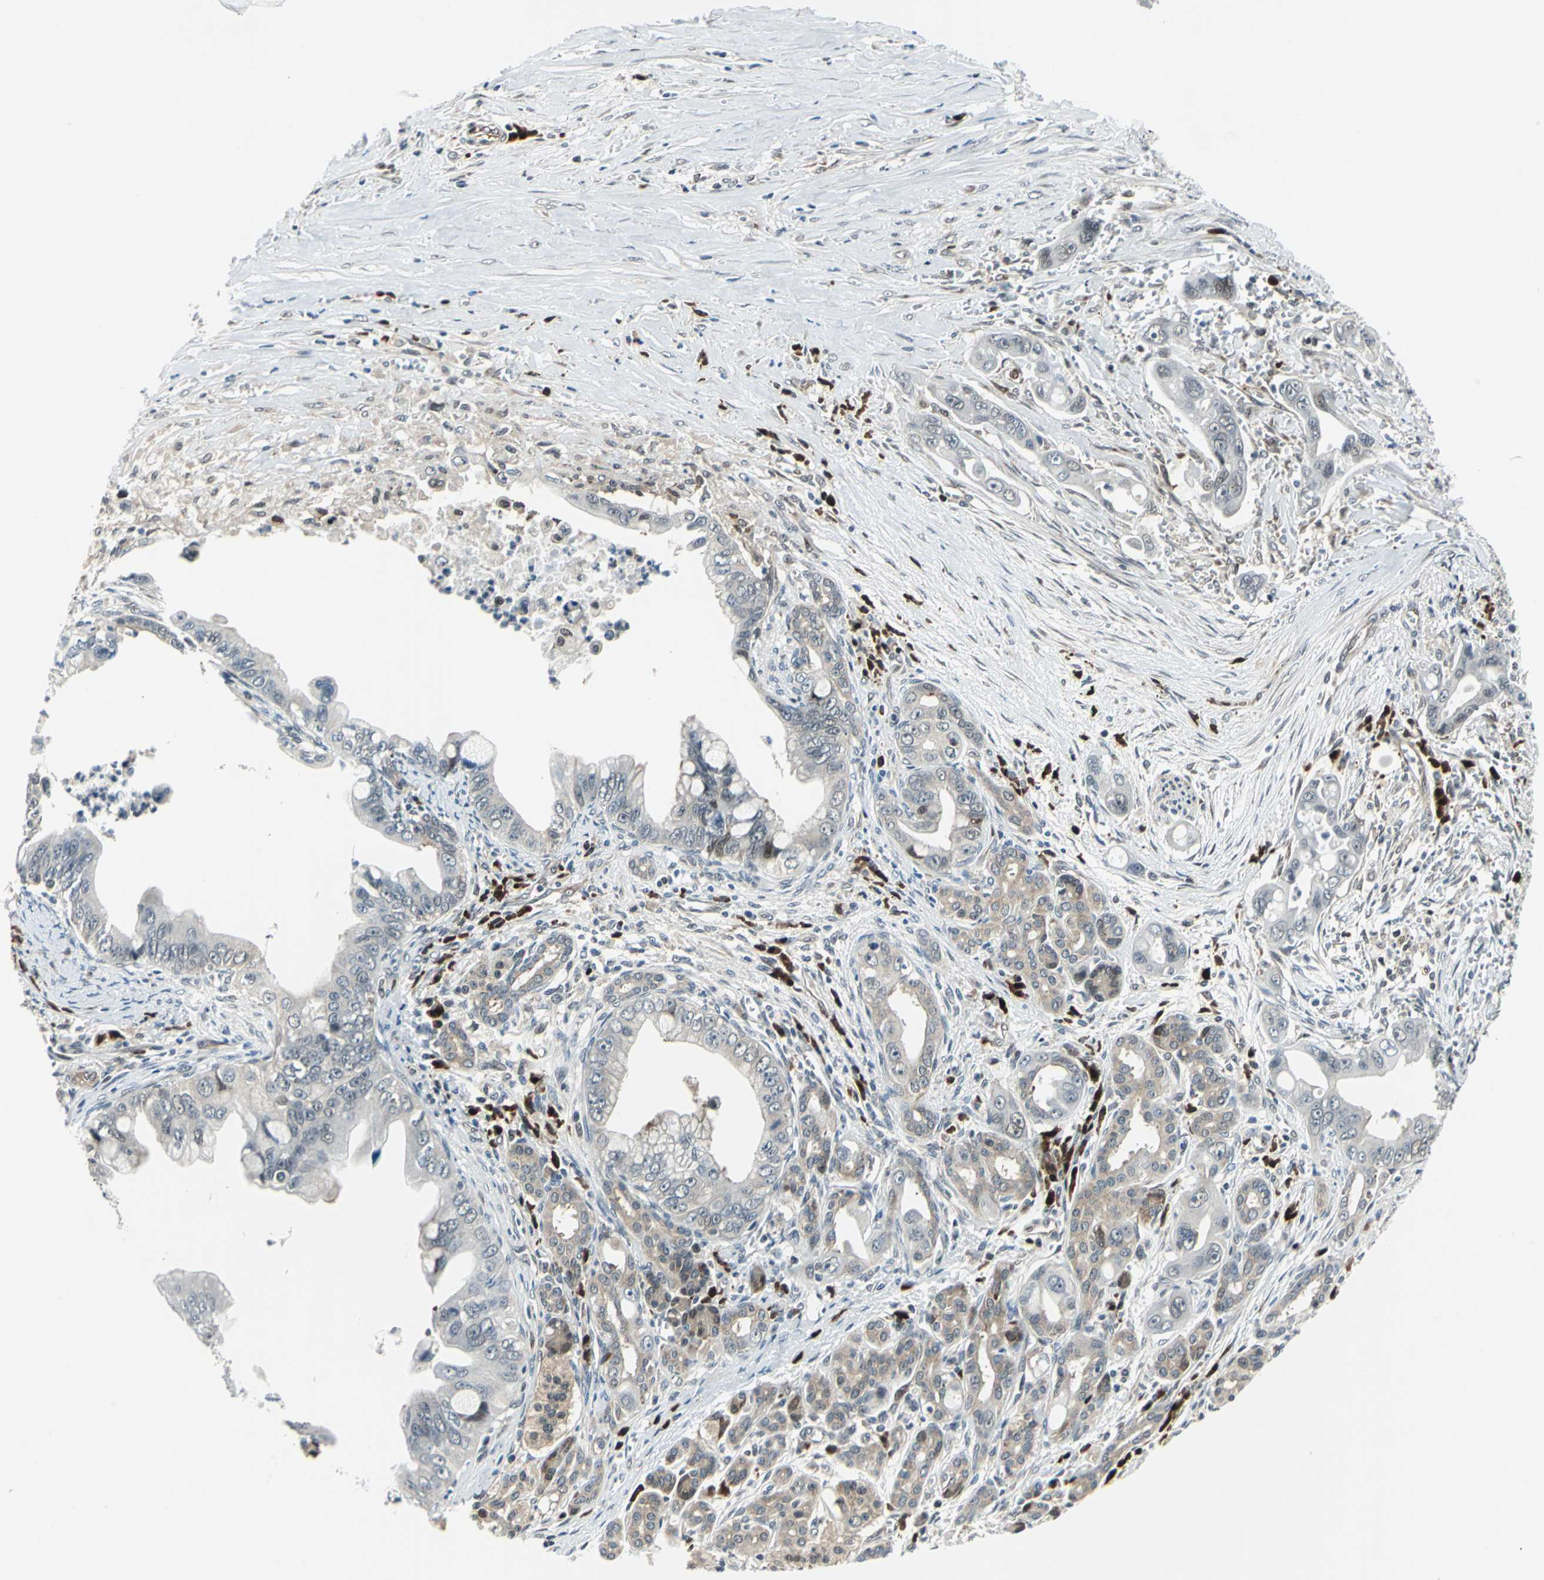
{"staining": {"intensity": "negative", "quantity": "none", "location": "none"}, "tissue": "pancreatic cancer", "cell_type": "Tumor cells", "image_type": "cancer", "snomed": [{"axis": "morphology", "description": "Adenocarcinoma, NOS"}, {"axis": "topography", "description": "Pancreas"}], "caption": "The photomicrograph exhibits no staining of tumor cells in pancreatic cancer (adenocarcinoma).", "gene": "POLR3K", "patient": {"sex": "male", "age": 59}}